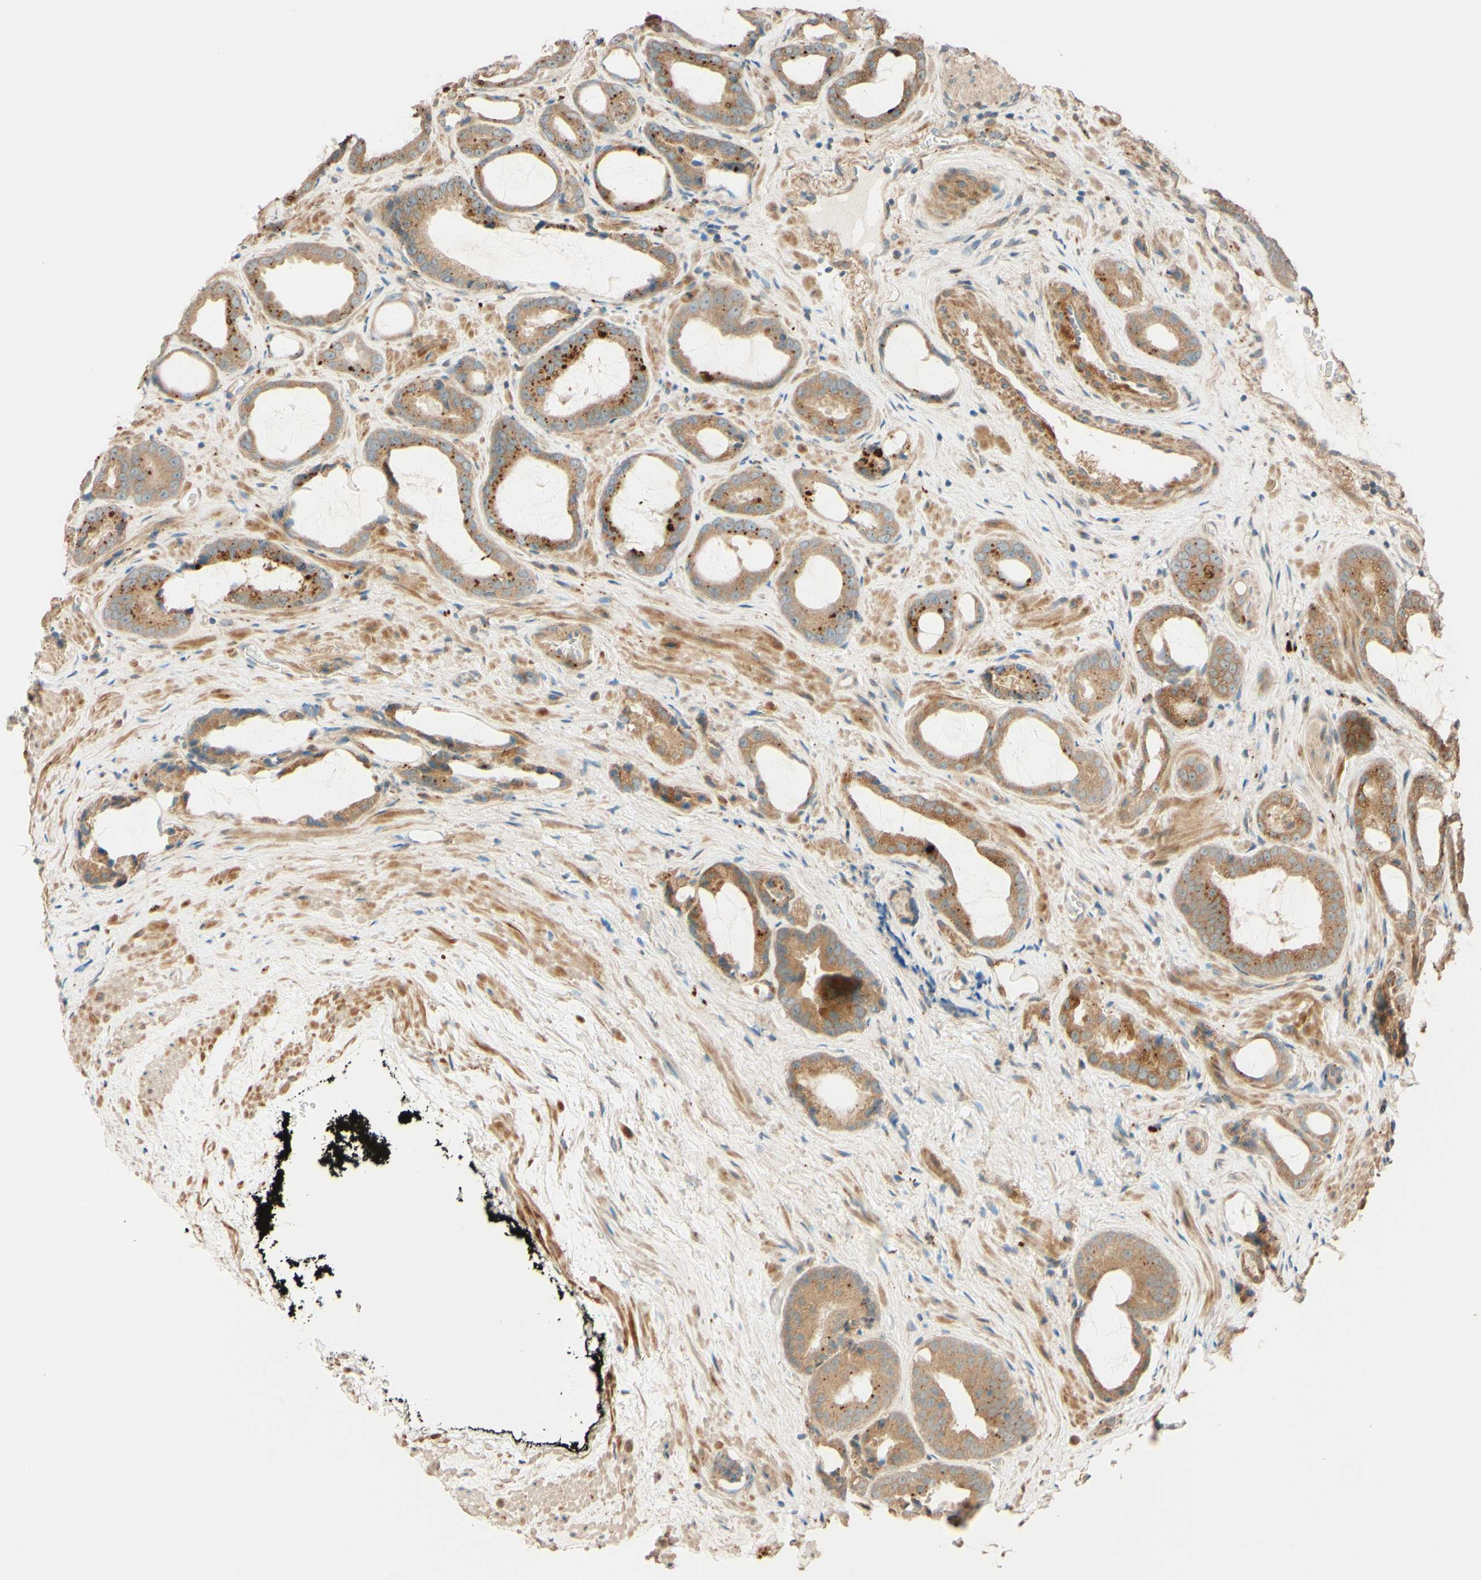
{"staining": {"intensity": "moderate", "quantity": ">75%", "location": "cytoplasmic/membranous"}, "tissue": "prostate cancer", "cell_type": "Tumor cells", "image_type": "cancer", "snomed": [{"axis": "morphology", "description": "Adenocarcinoma, Low grade"}, {"axis": "topography", "description": "Prostate"}], "caption": "DAB immunohistochemical staining of prostate cancer reveals moderate cytoplasmic/membranous protein staining in about >75% of tumor cells.", "gene": "RNF19A", "patient": {"sex": "male", "age": 60}}